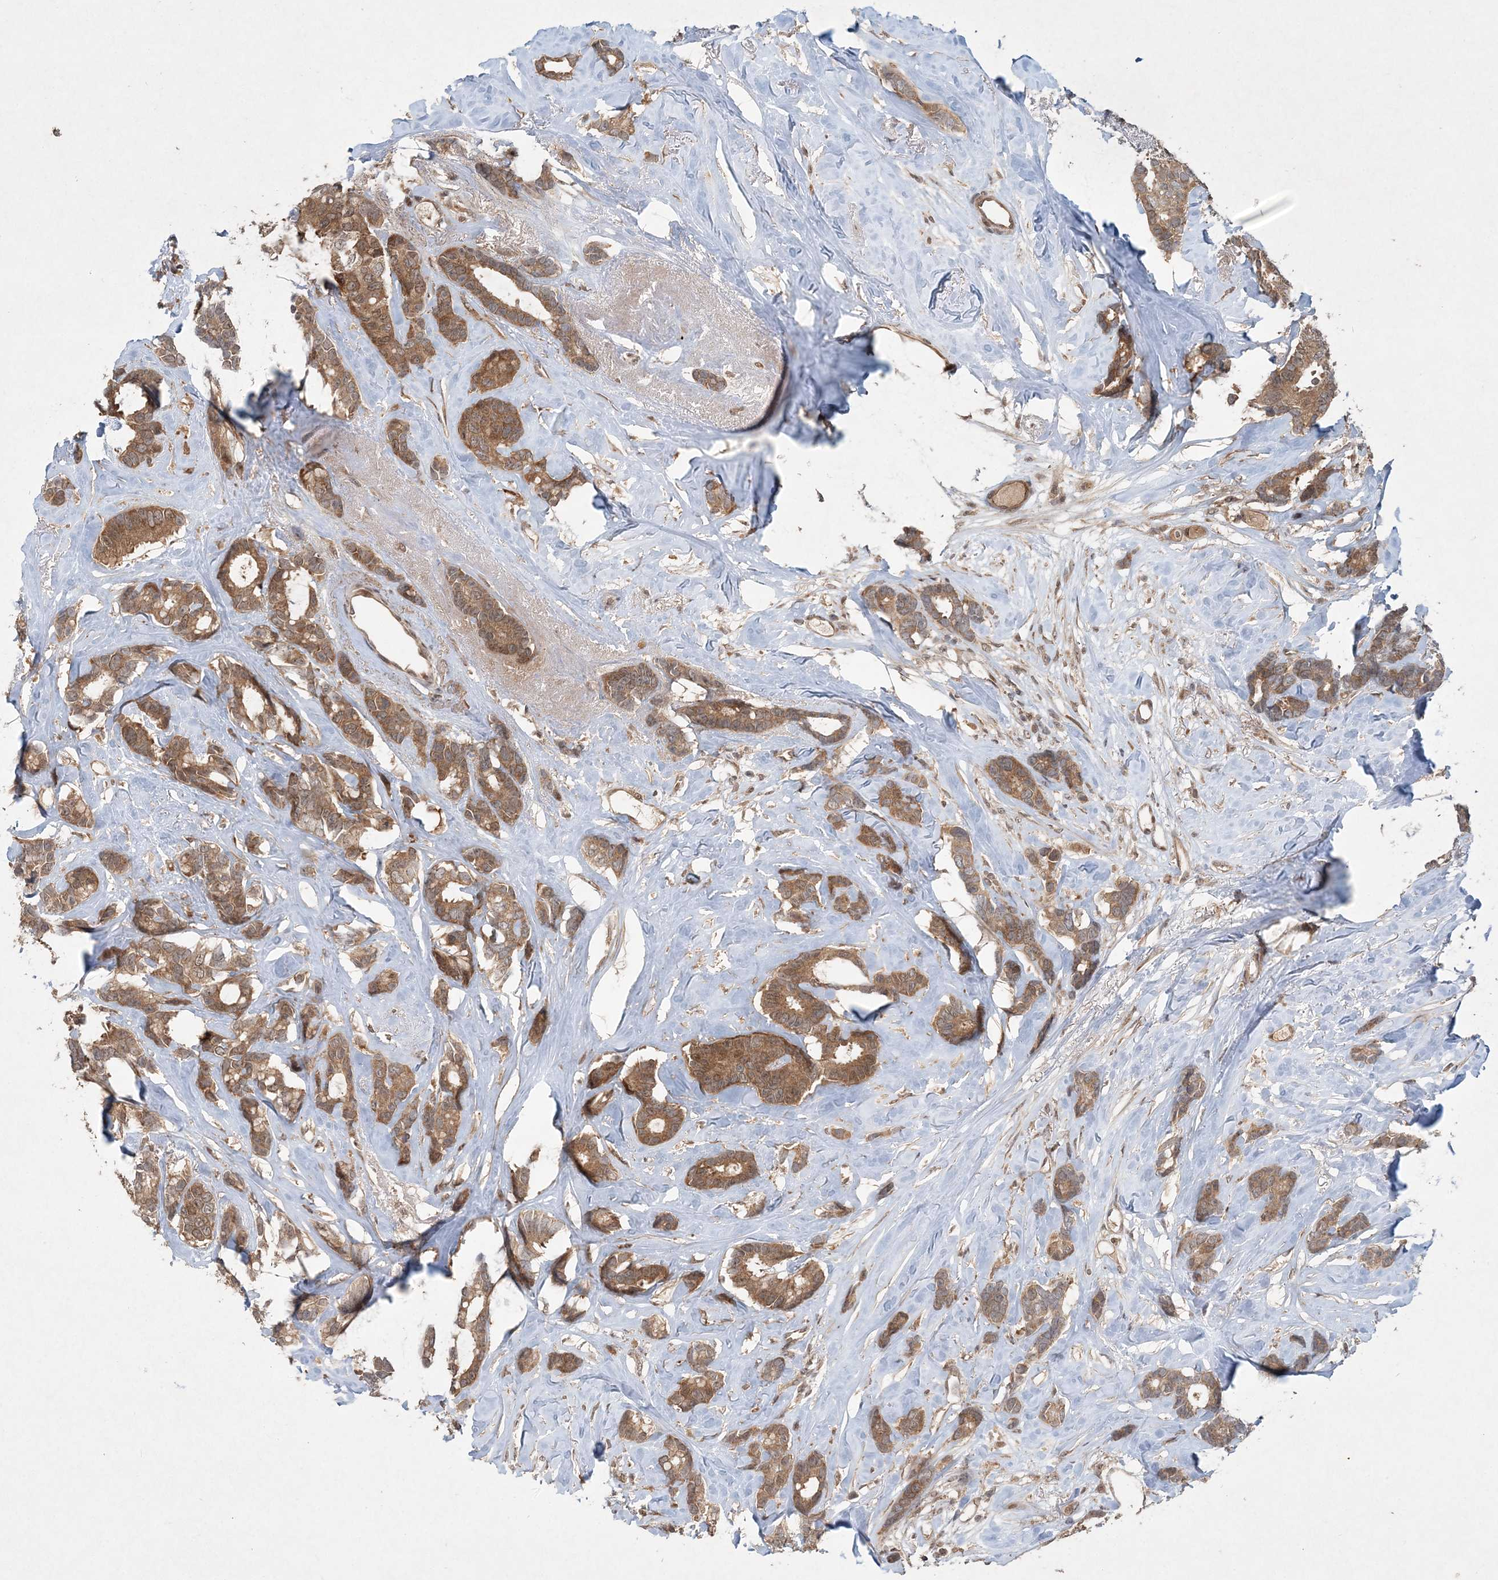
{"staining": {"intensity": "moderate", "quantity": ">75%", "location": "cytoplasmic/membranous"}, "tissue": "breast cancer", "cell_type": "Tumor cells", "image_type": "cancer", "snomed": [{"axis": "morphology", "description": "Duct carcinoma"}, {"axis": "topography", "description": "Breast"}], "caption": "Immunohistochemistry (IHC) micrograph of neoplastic tissue: breast cancer (intraductal carcinoma) stained using immunohistochemistry (IHC) demonstrates medium levels of moderate protein expression localized specifically in the cytoplasmic/membranous of tumor cells, appearing as a cytoplasmic/membranous brown color.", "gene": "UBR3", "patient": {"sex": "female", "age": 87}}